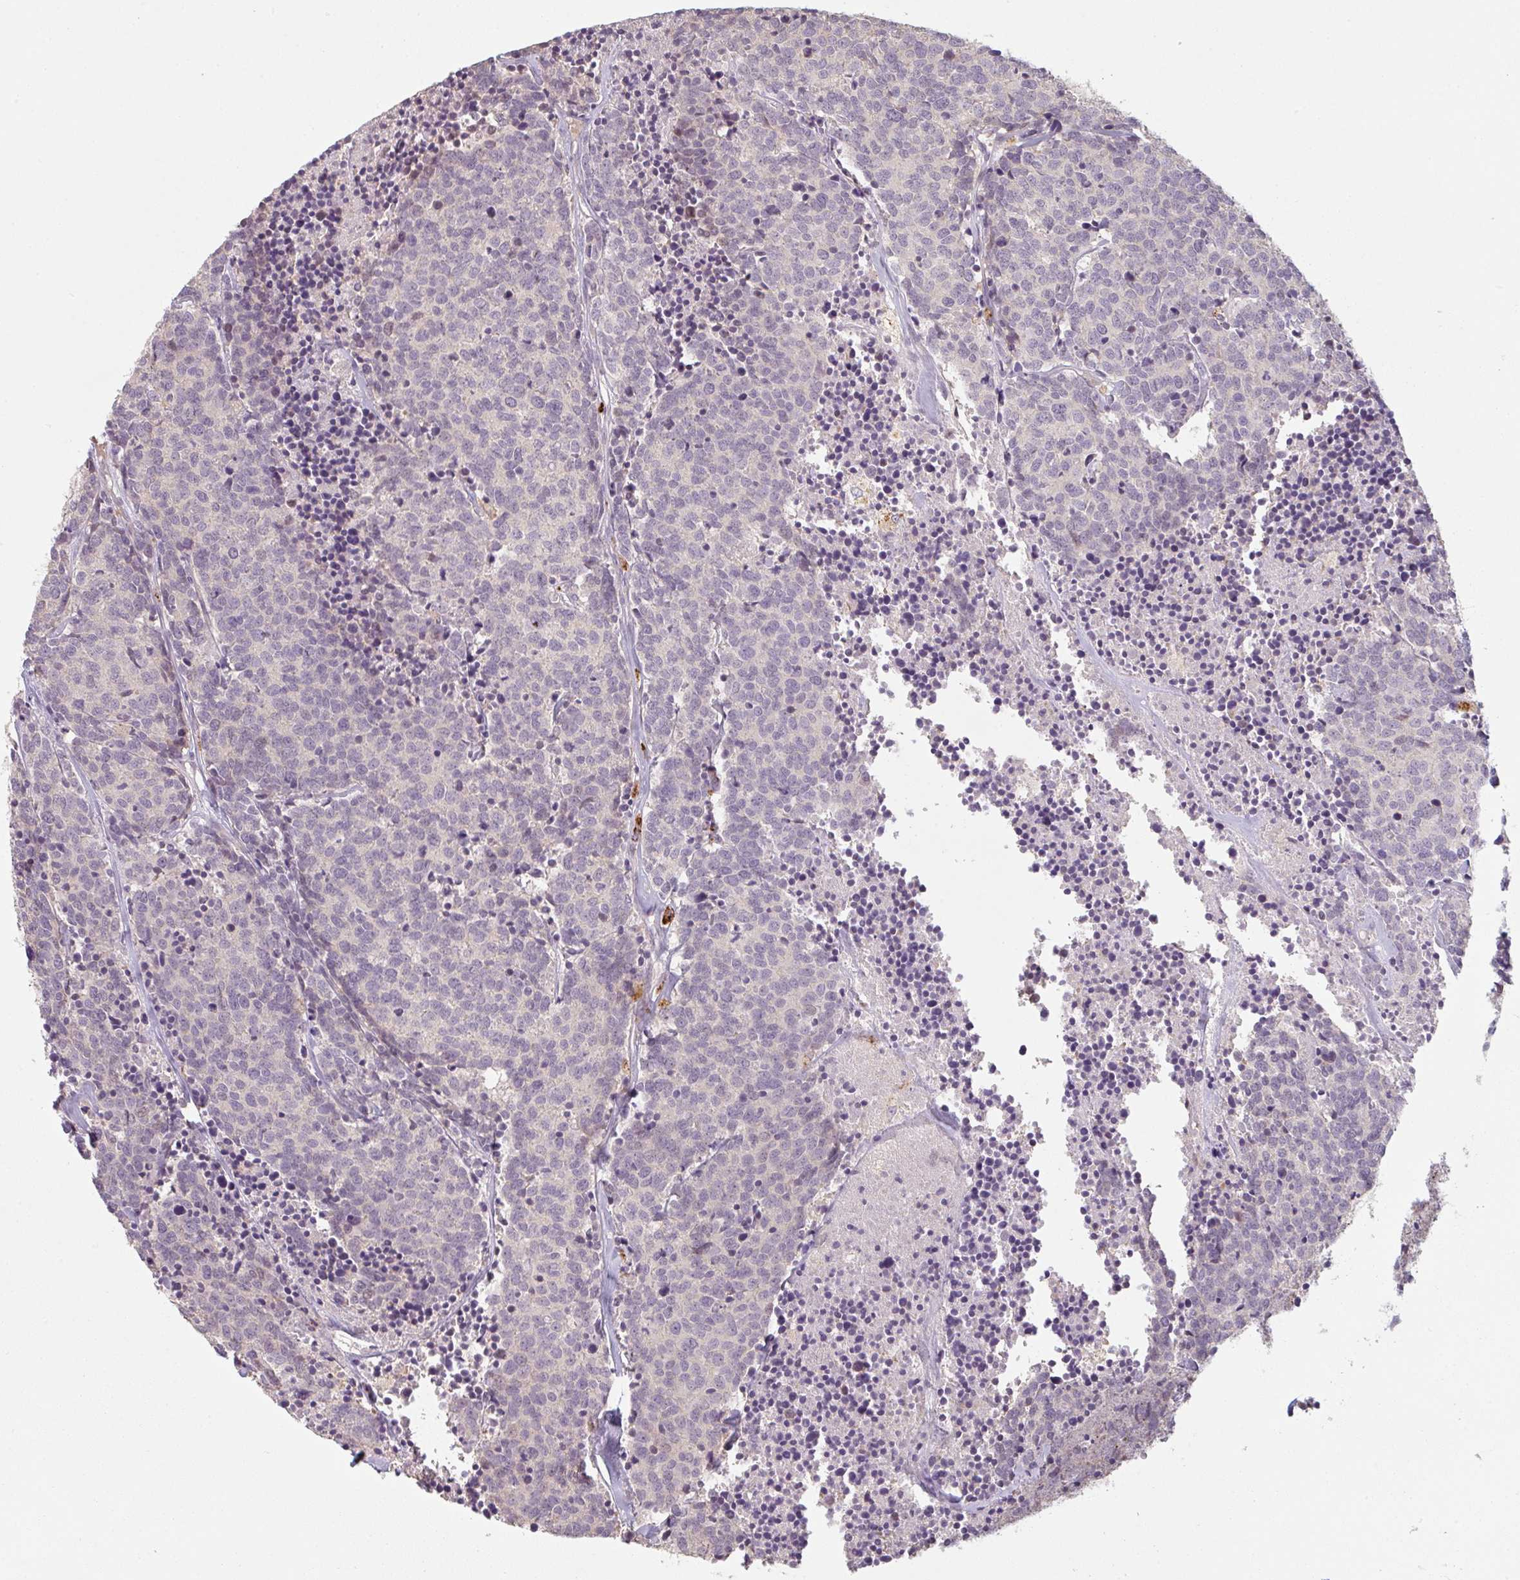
{"staining": {"intensity": "negative", "quantity": "none", "location": "none"}, "tissue": "carcinoid", "cell_type": "Tumor cells", "image_type": "cancer", "snomed": [{"axis": "morphology", "description": "Carcinoid, malignant, NOS"}, {"axis": "topography", "description": "Skin"}], "caption": "Immunohistochemical staining of carcinoid (malignant) shows no significant staining in tumor cells. (DAB (3,3'-diaminobenzidine) IHC with hematoxylin counter stain).", "gene": "TMEM237", "patient": {"sex": "female", "age": 79}}